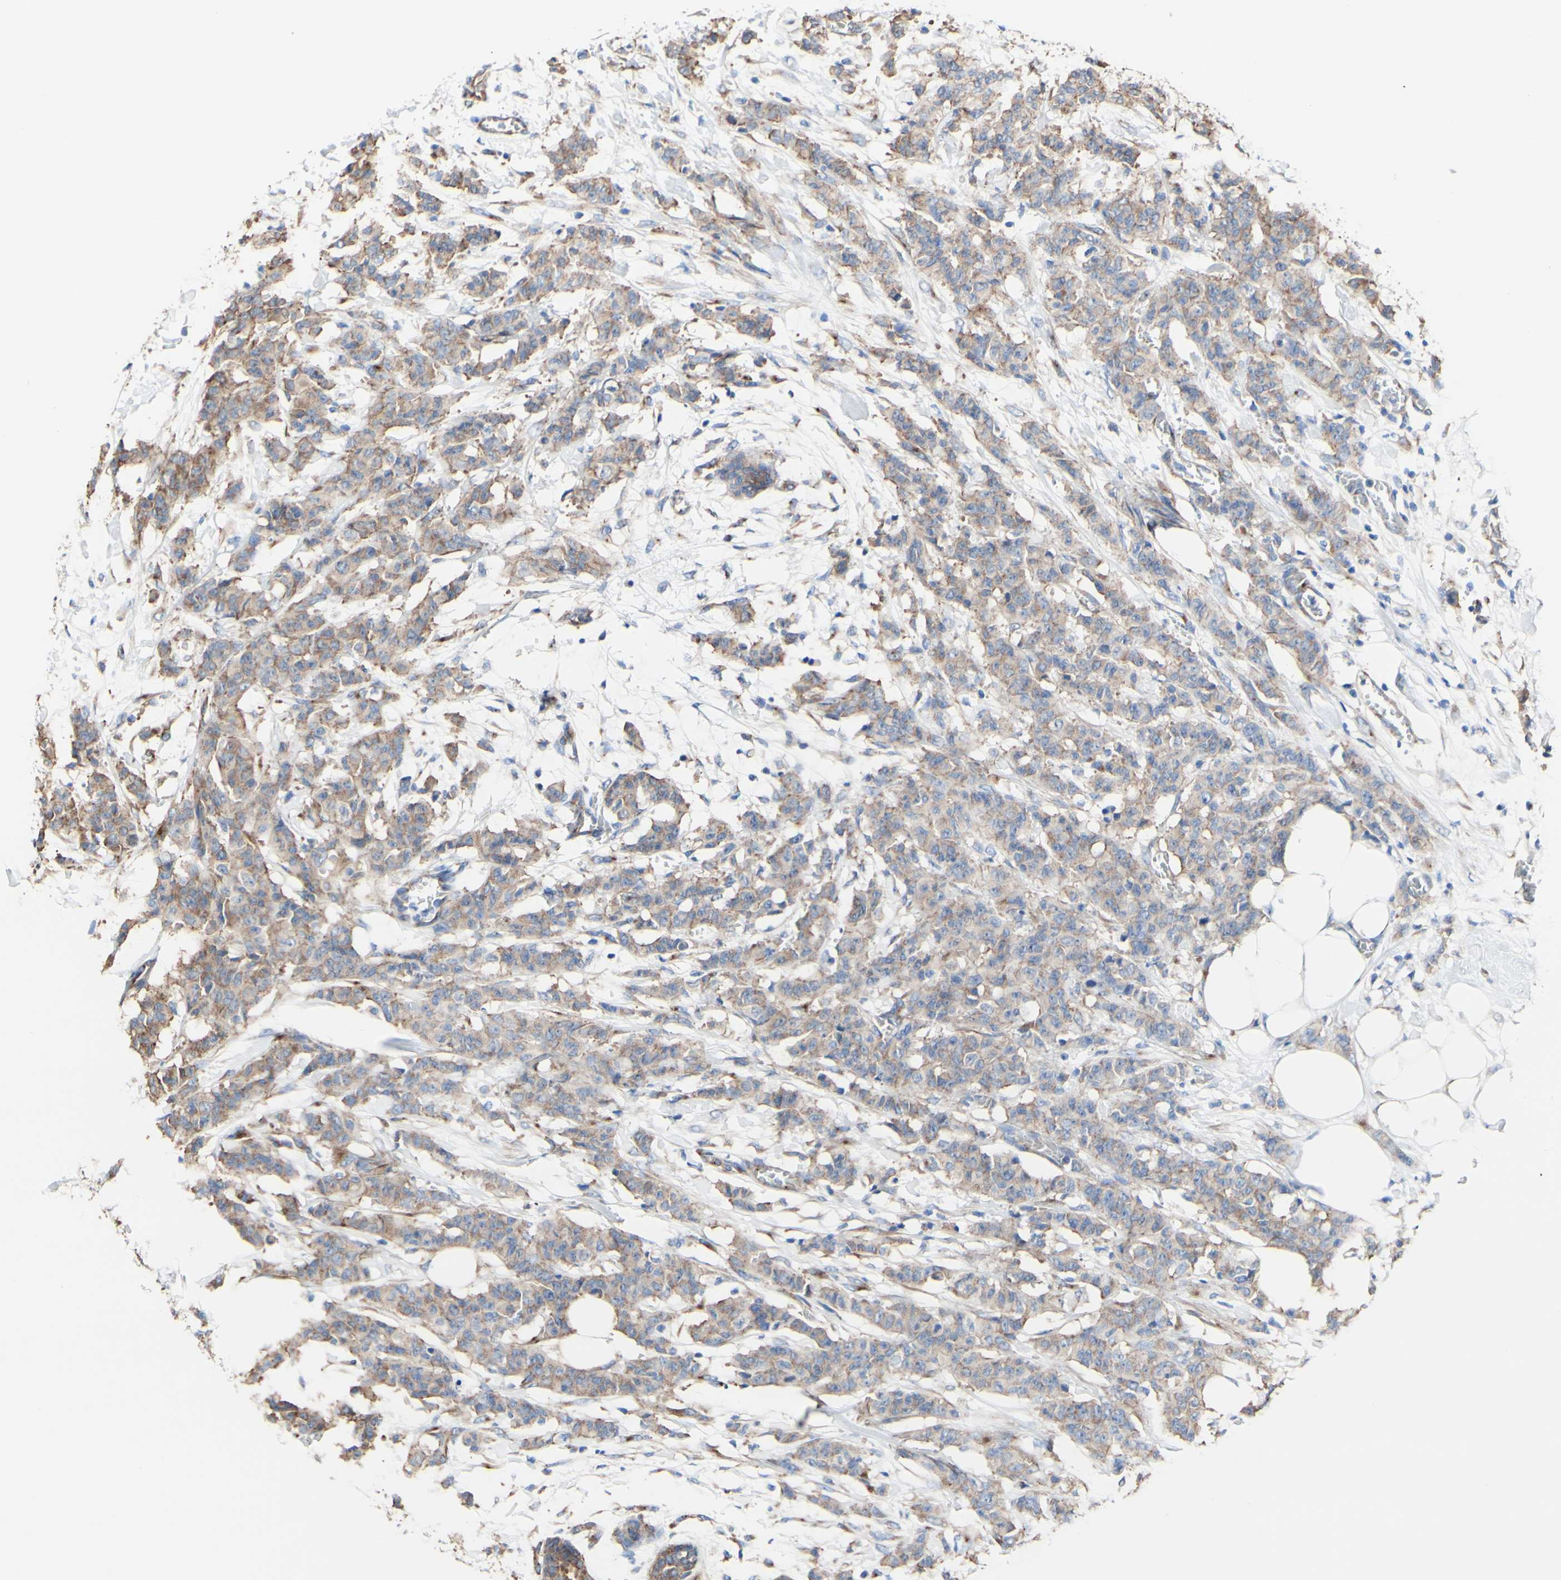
{"staining": {"intensity": "moderate", "quantity": ">75%", "location": "cytoplasmic/membranous"}, "tissue": "breast cancer", "cell_type": "Tumor cells", "image_type": "cancer", "snomed": [{"axis": "morphology", "description": "Normal tissue, NOS"}, {"axis": "morphology", "description": "Duct carcinoma"}, {"axis": "topography", "description": "Breast"}], "caption": "Breast invasive ductal carcinoma stained with DAB (3,3'-diaminobenzidine) immunohistochemistry (IHC) demonstrates medium levels of moderate cytoplasmic/membranous expression in about >75% of tumor cells. The staining was performed using DAB (3,3'-diaminobenzidine), with brown indicating positive protein expression. Nuclei are stained blue with hematoxylin.", "gene": "LRIG3", "patient": {"sex": "female", "age": 40}}